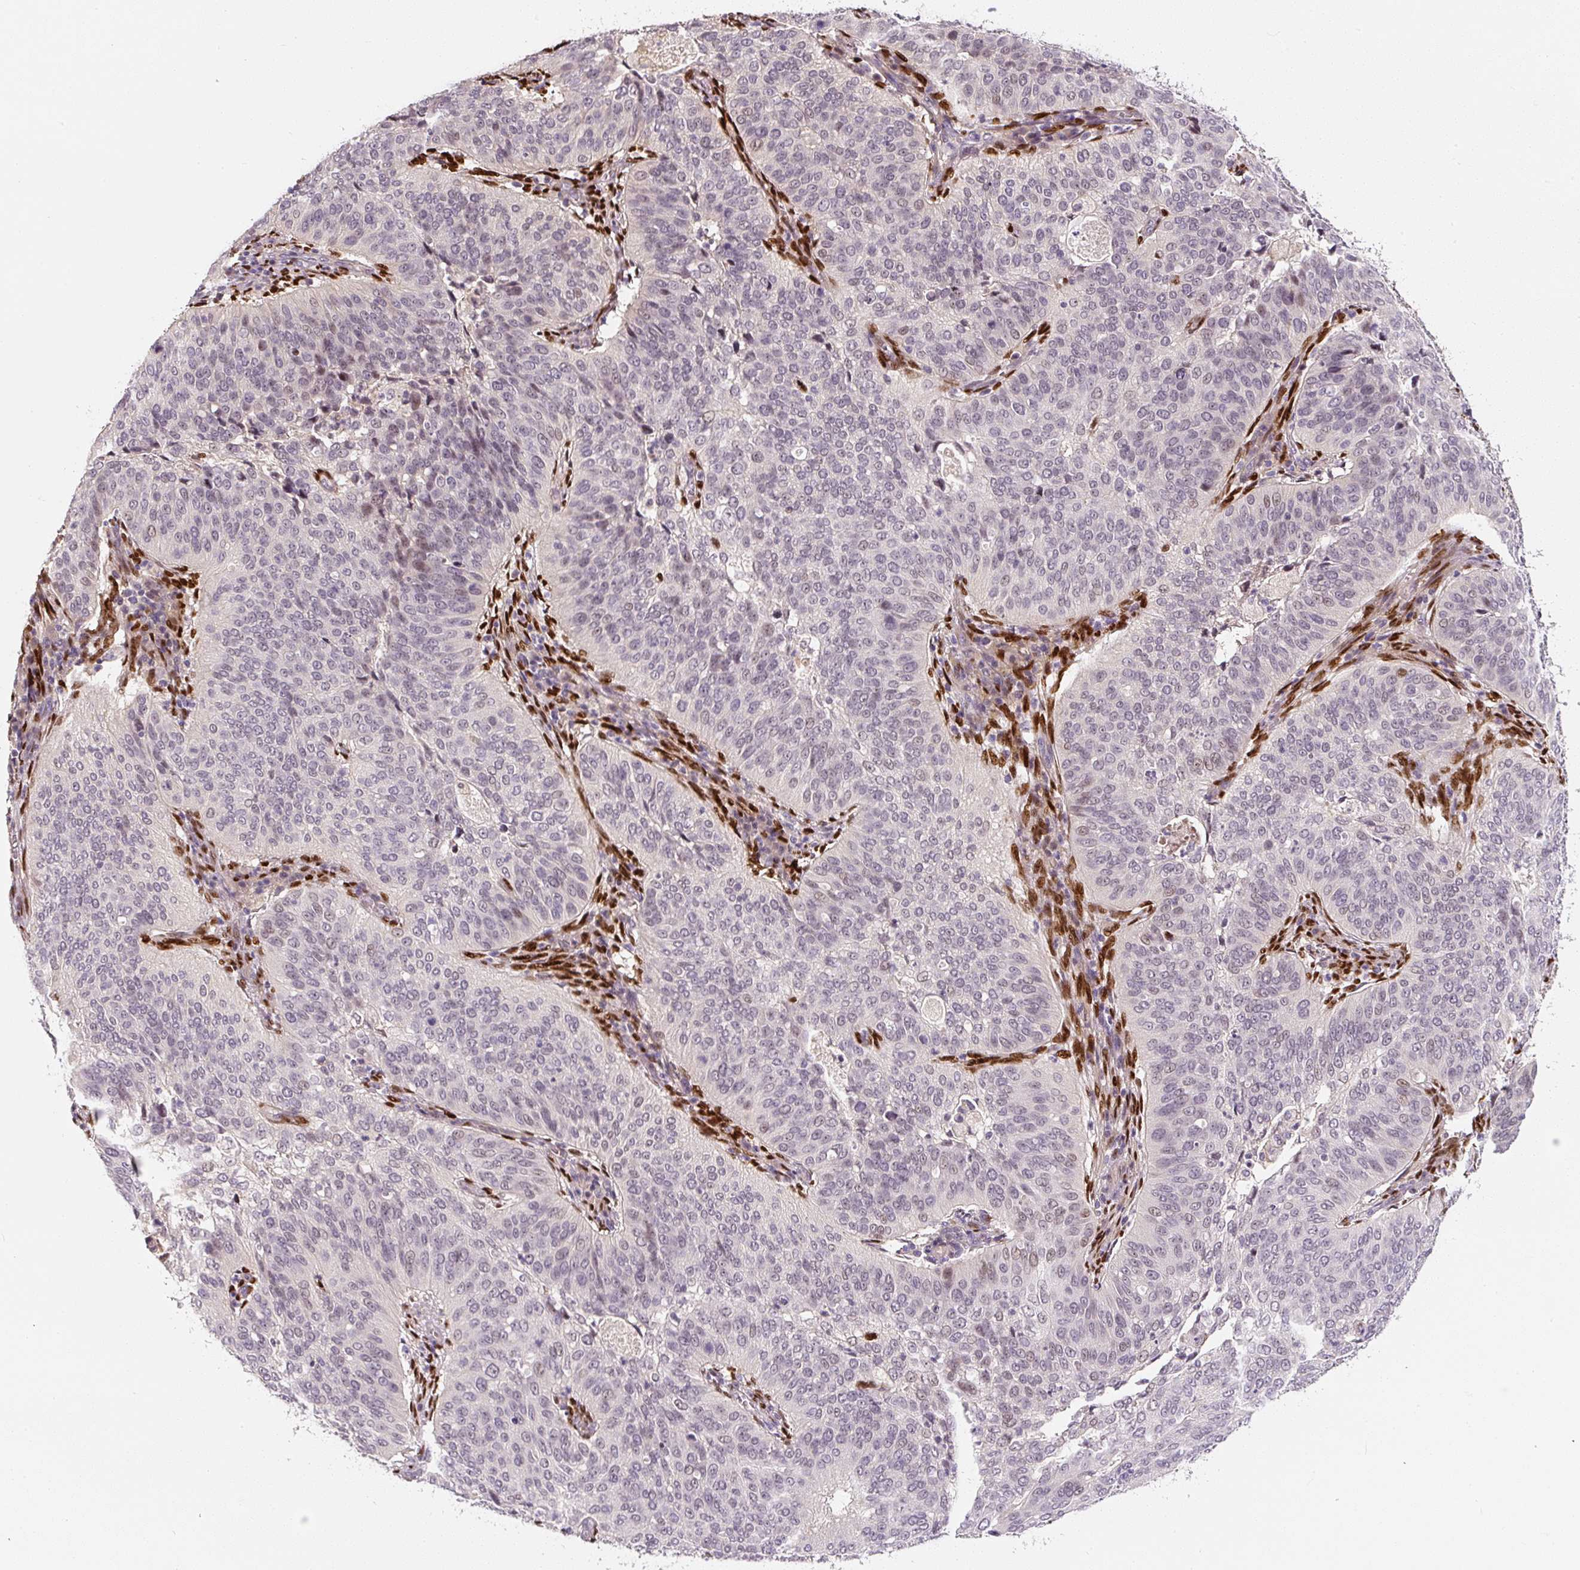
{"staining": {"intensity": "weak", "quantity": "<25%", "location": "nuclear"}, "tissue": "cervical cancer", "cell_type": "Tumor cells", "image_type": "cancer", "snomed": [{"axis": "morphology", "description": "Normal tissue, NOS"}, {"axis": "morphology", "description": "Squamous cell carcinoma, NOS"}, {"axis": "topography", "description": "Cervix"}], "caption": "IHC image of cervical cancer stained for a protein (brown), which demonstrates no staining in tumor cells.", "gene": "PWWP3B", "patient": {"sex": "female", "age": 39}}